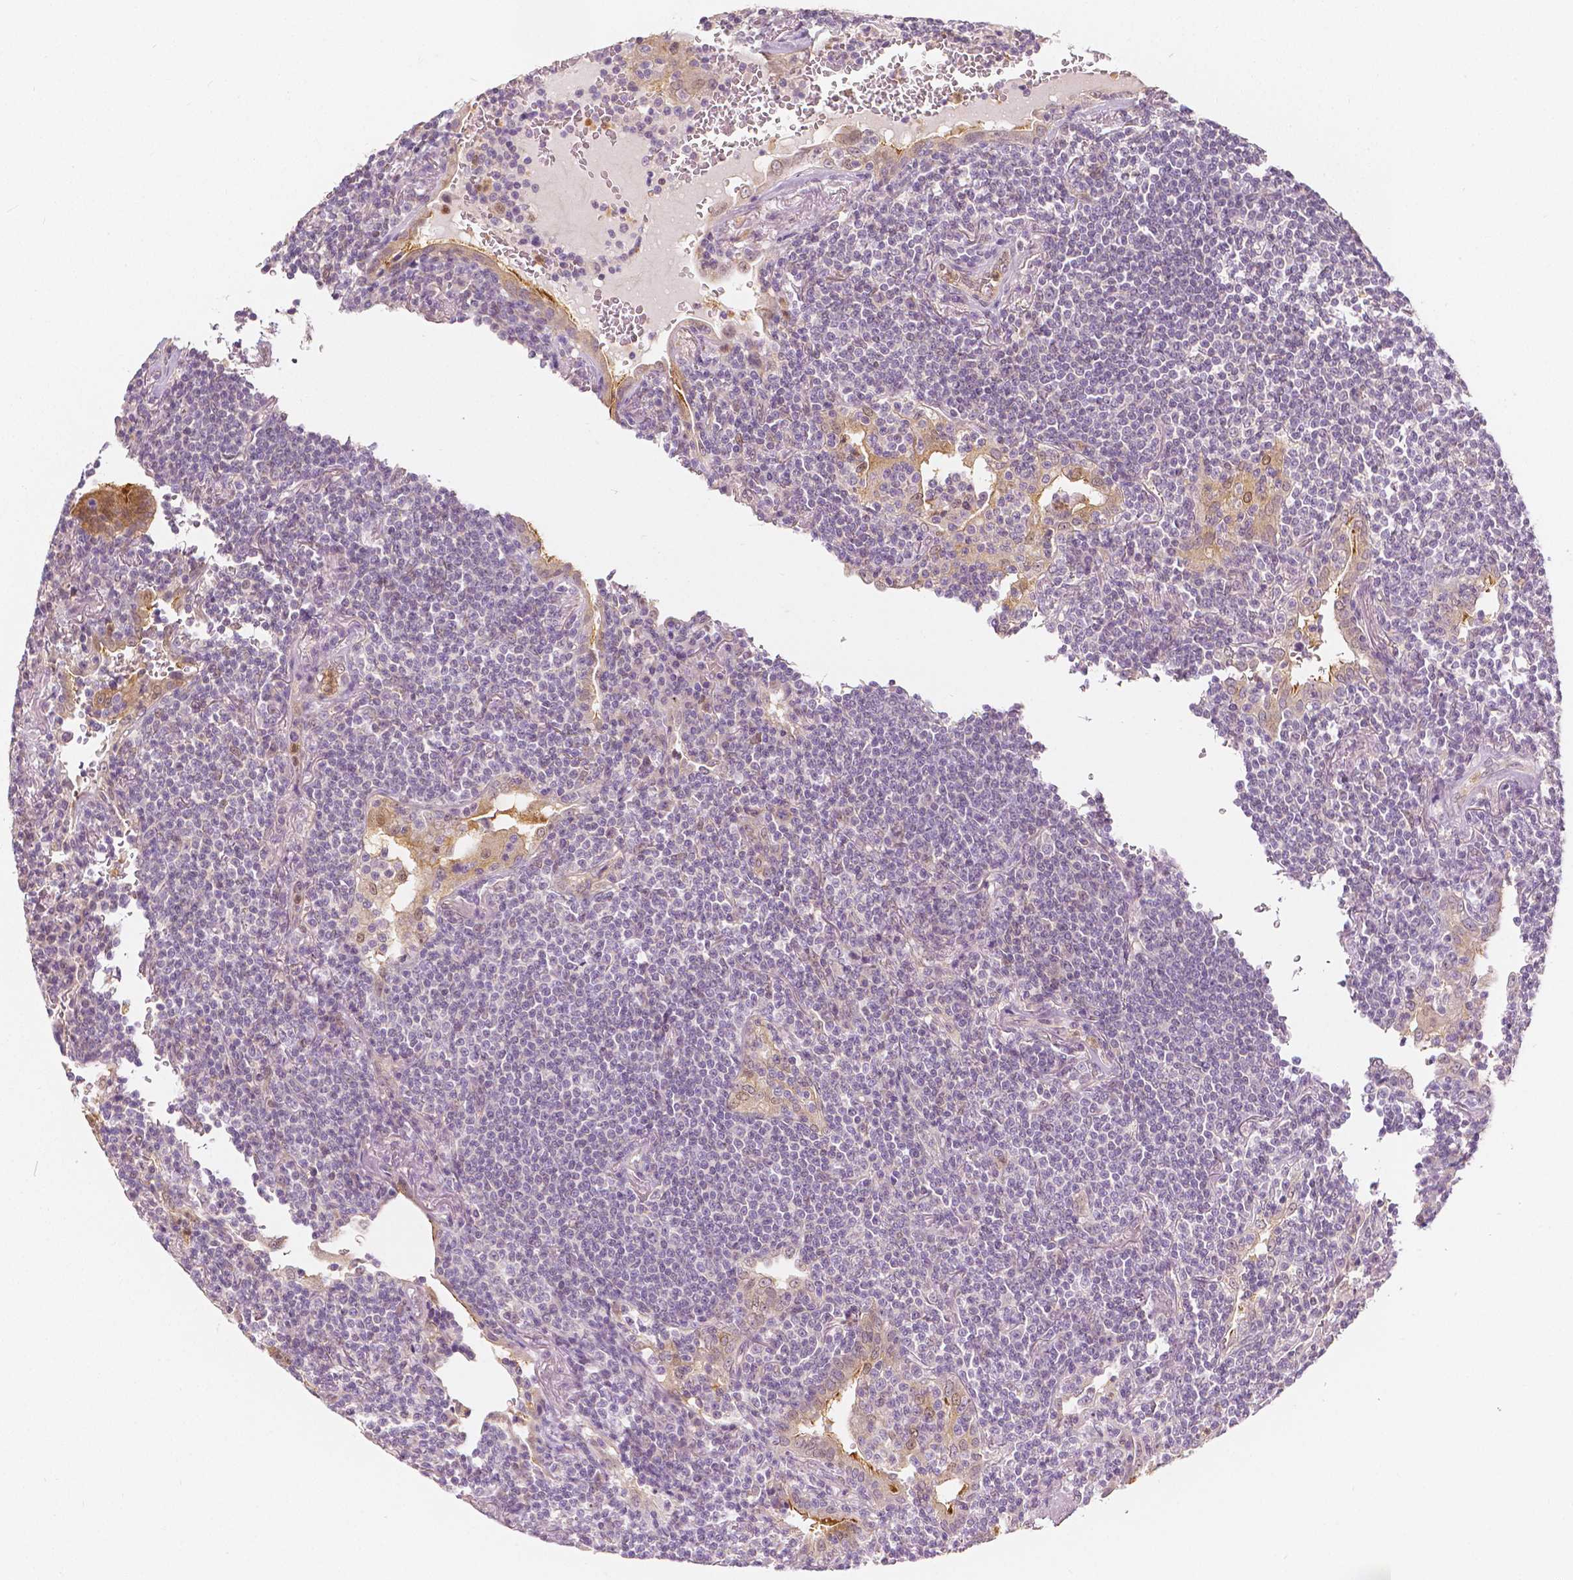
{"staining": {"intensity": "negative", "quantity": "none", "location": "none"}, "tissue": "lymphoma", "cell_type": "Tumor cells", "image_type": "cancer", "snomed": [{"axis": "morphology", "description": "Malignant lymphoma, non-Hodgkin's type, Low grade"}, {"axis": "topography", "description": "Lung"}], "caption": "IHC image of neoplastic tissue: lymphoma stained with DAB demonstrates no significant protein positivity in tumor cells. (Stains: DAB (3,3'-diaminobenzidine) immunohistochemistry with hematoxylin counter stain, Microscopy: brightfield microscopy at high magnification).", "gene": "NAPRT", "patient": {"sex": "female", "age": 71}}